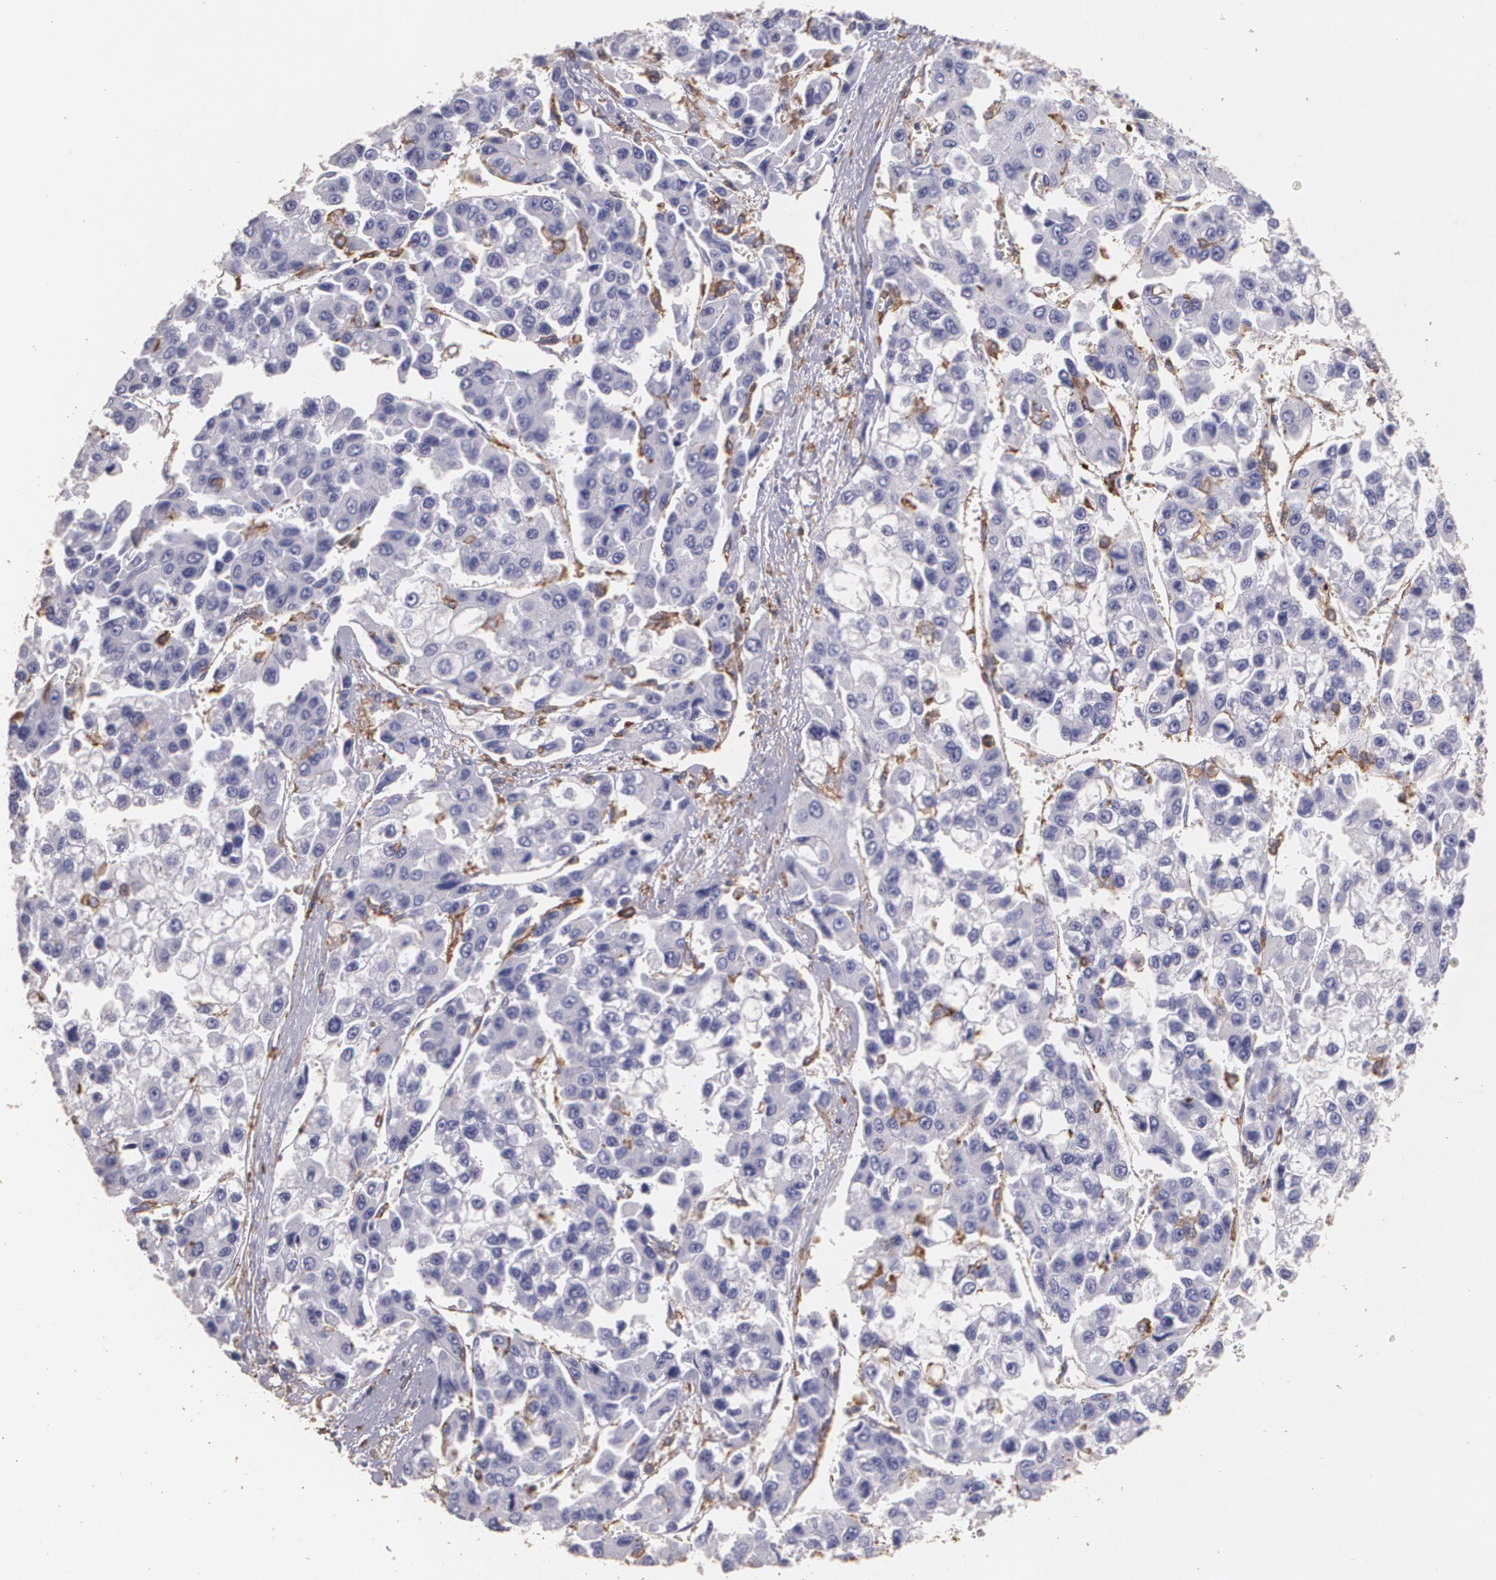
{"staining": {"intensity": "negative", "quantity": "none", "location": "none"}, "tissue": "liver cancer", "cell_type": "Tumor cells", "image_type": "cancer", "snomed": [{"axis": "morphology", "description": "Carcinoma, Hepatocellular, NOS"}, {"axis": "topography", "description": "Liver"}], "caption": "DAB immunohistochemical staining of human hepatocellular carcinoma (liver) displays no significant positivity in tumor cells.", "gene": "TGFBR1", "patient": {"sex": "female", "age": 66}}